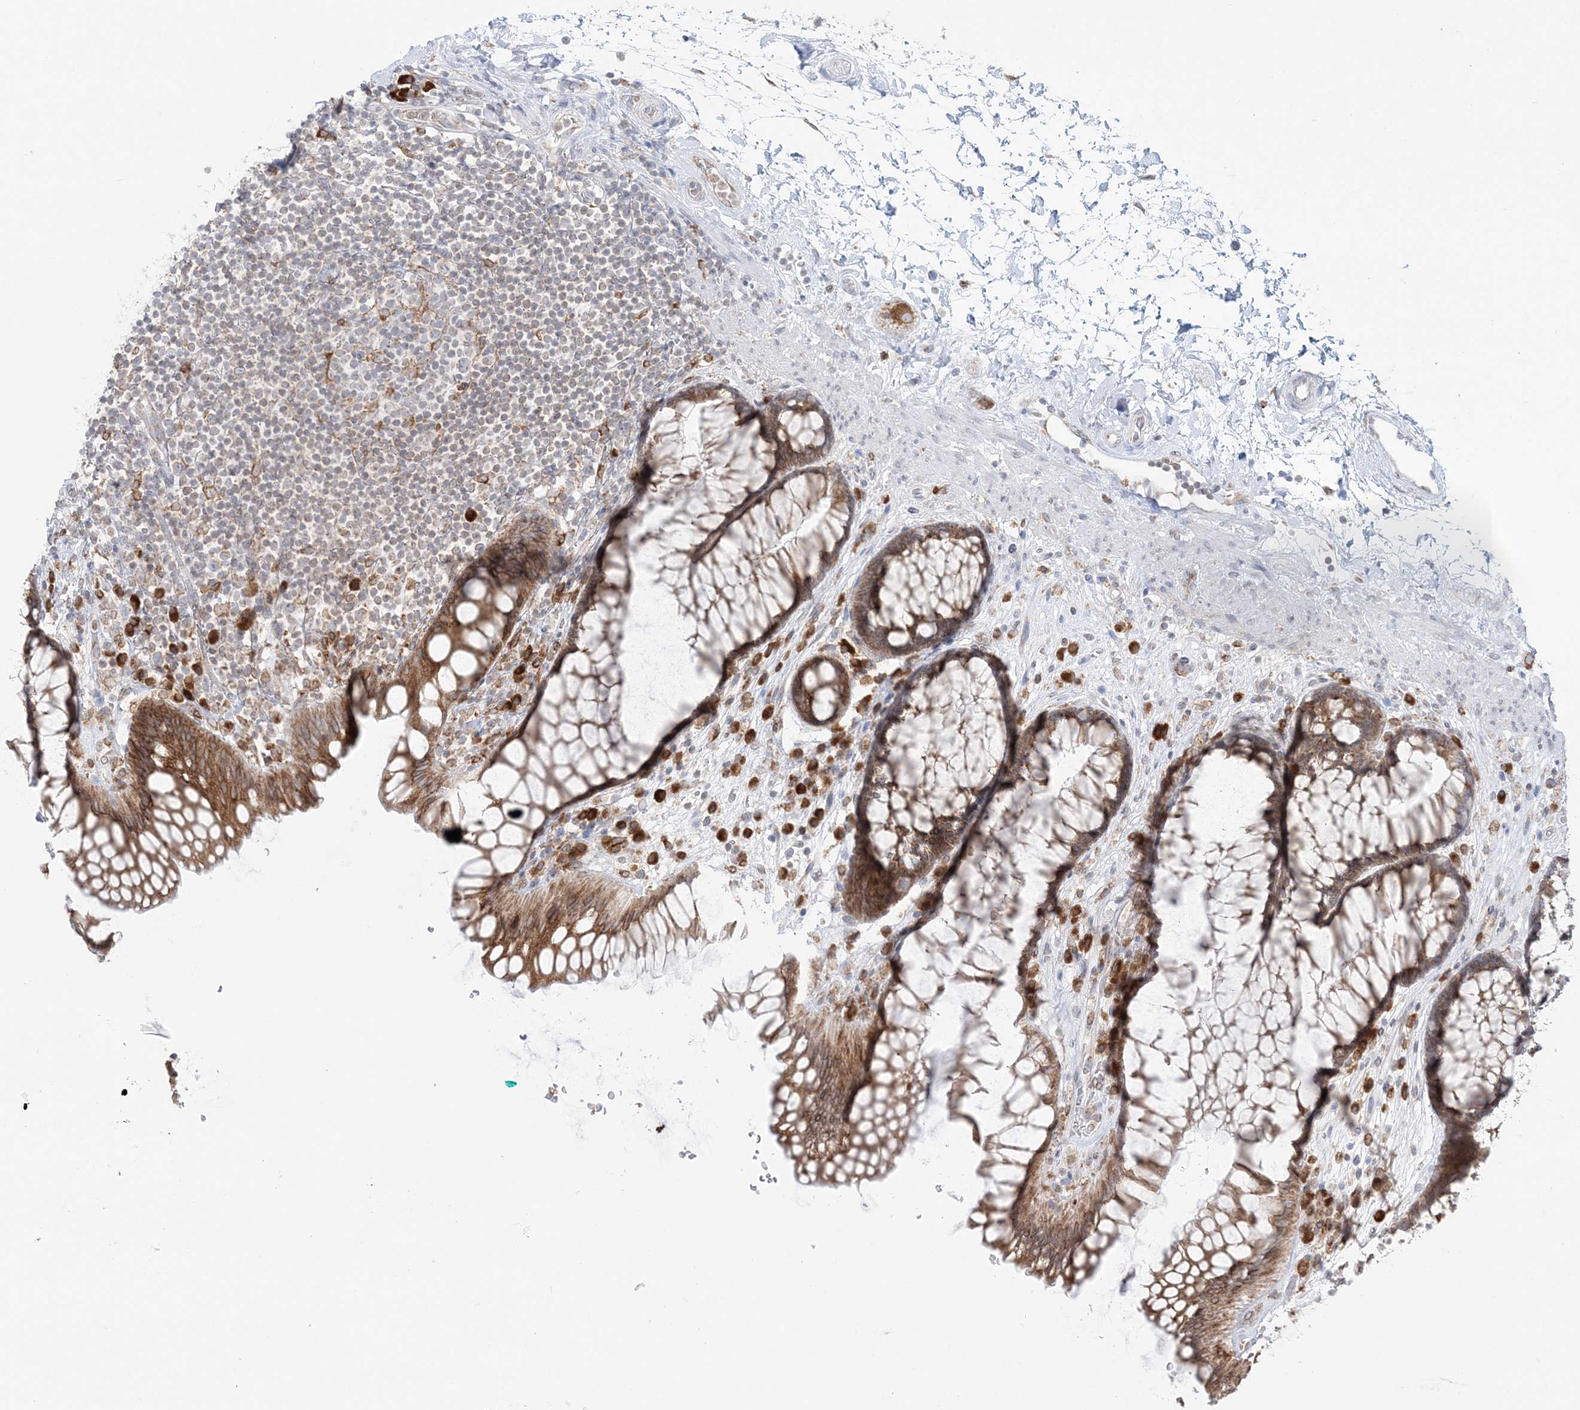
{"staining": {"intensity": "moderate", "quantity": ">75%", "location": "cytoplasmic/membranous"}, "tissue": "rectum", "cell_type": "Glandular cells", "image_type": "normal", "snomed": [{"axis": "morphology", "description": "Normal tissue, NOS"}, {"axis": "topography", "description": "Rectum"}], "caption": "Immunohistochemistry of normal rectum displays medium levels of moderate cytoplasmic/membranous positivity in approximately >75% of glandular cells.", "gene": "TMED10", "patient": {"sex": "male", "age": 51}}